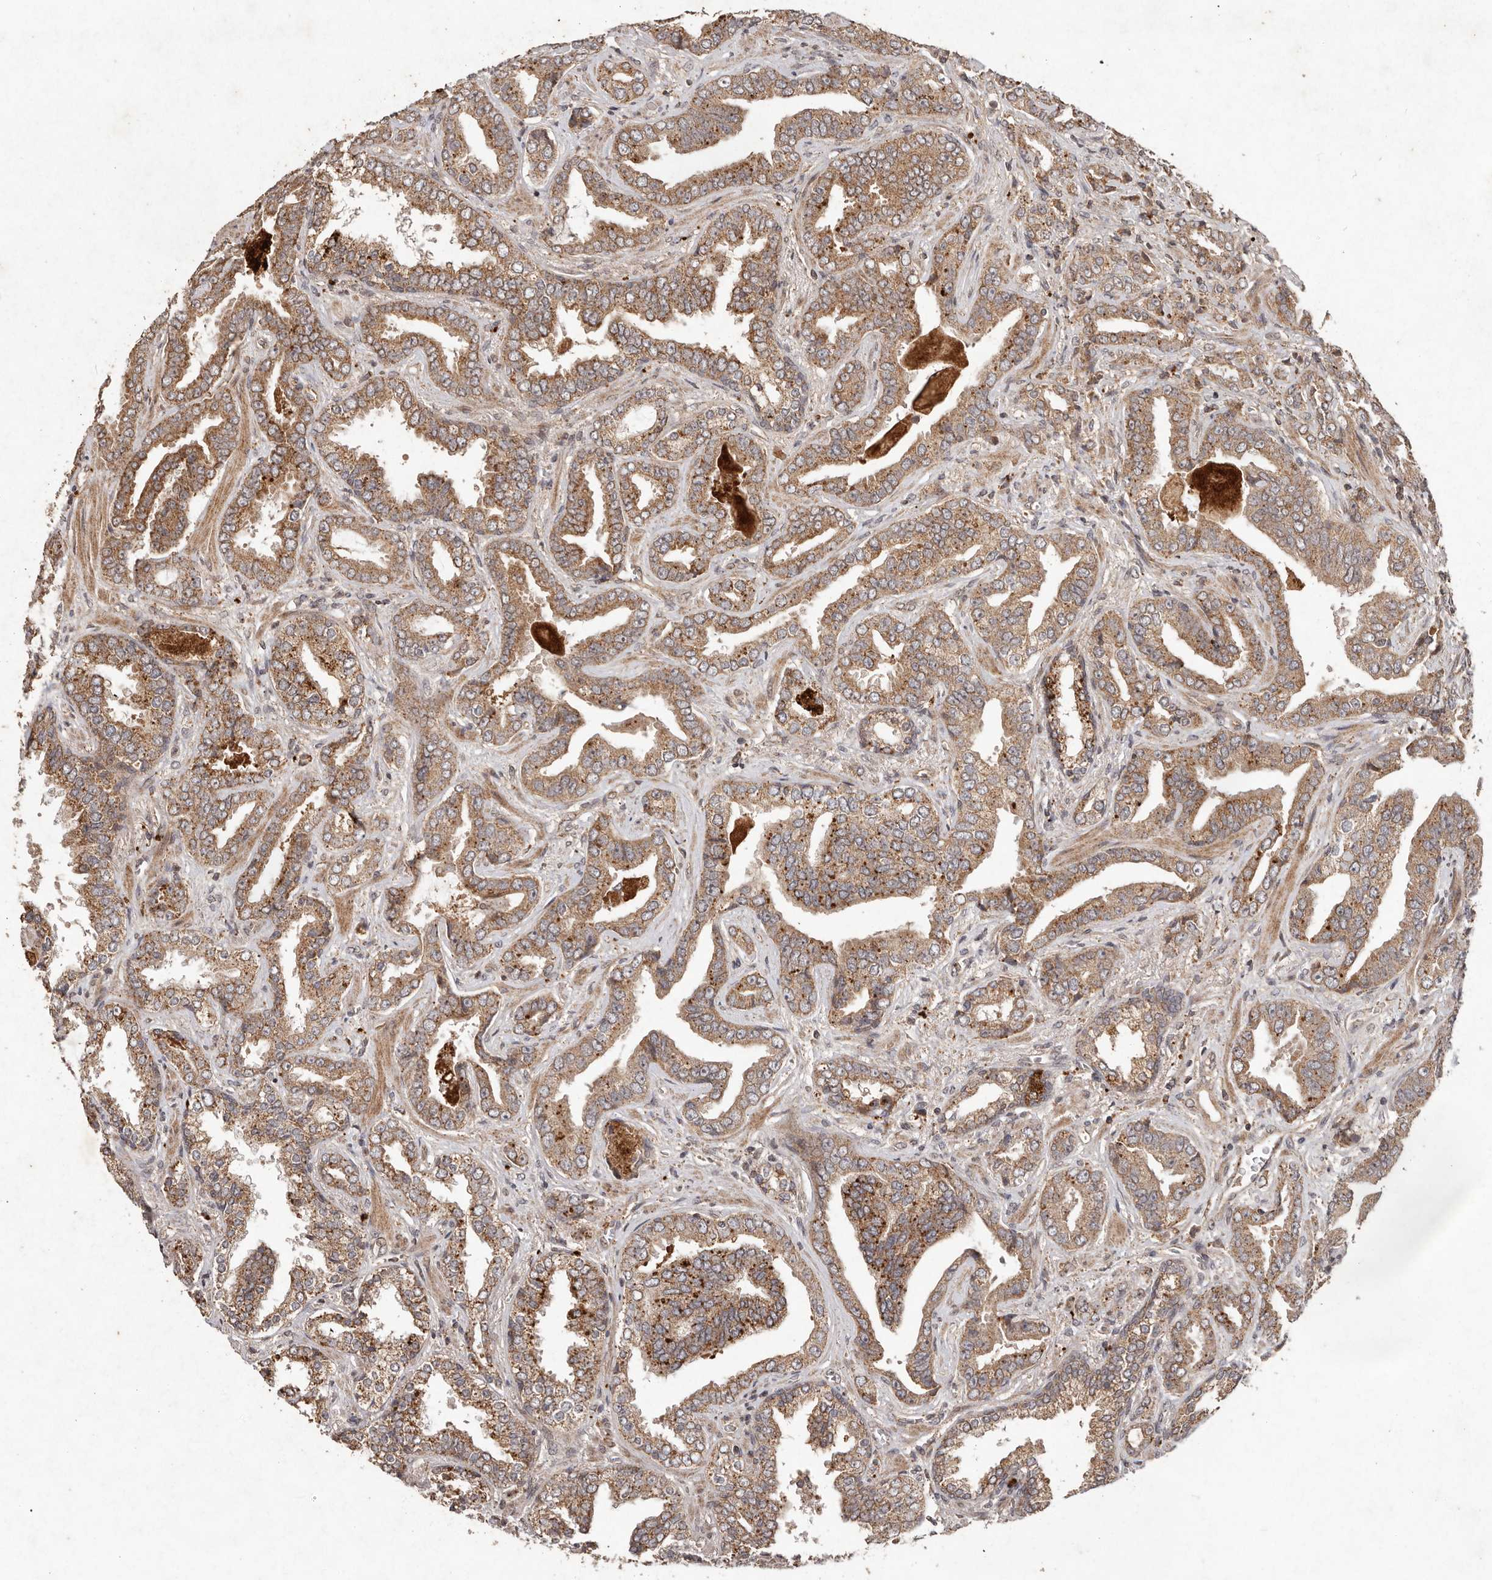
{"staining": {"intensity": "moderate", "quantity": ">75%", "location": "cytoplasmic/membranous"}, "tissue": "prostate cancer", "cell_type": "Tumor cells", "image_type": "cancer", "snomed": [{"axis": "morphology", "description": "Adenocarcinoma, Low grade"}, {"axis": "topography", "description": "Prostate"}], "caption": "Immunohistochemistry (IHC) (DAB) staining of human prostate cancer shows moderate cytoplasmic/membranous protein positivity in about >75% of tumor cells.", "gene": "PLOD2", "patient": {"sex": "male", "age": 60}}